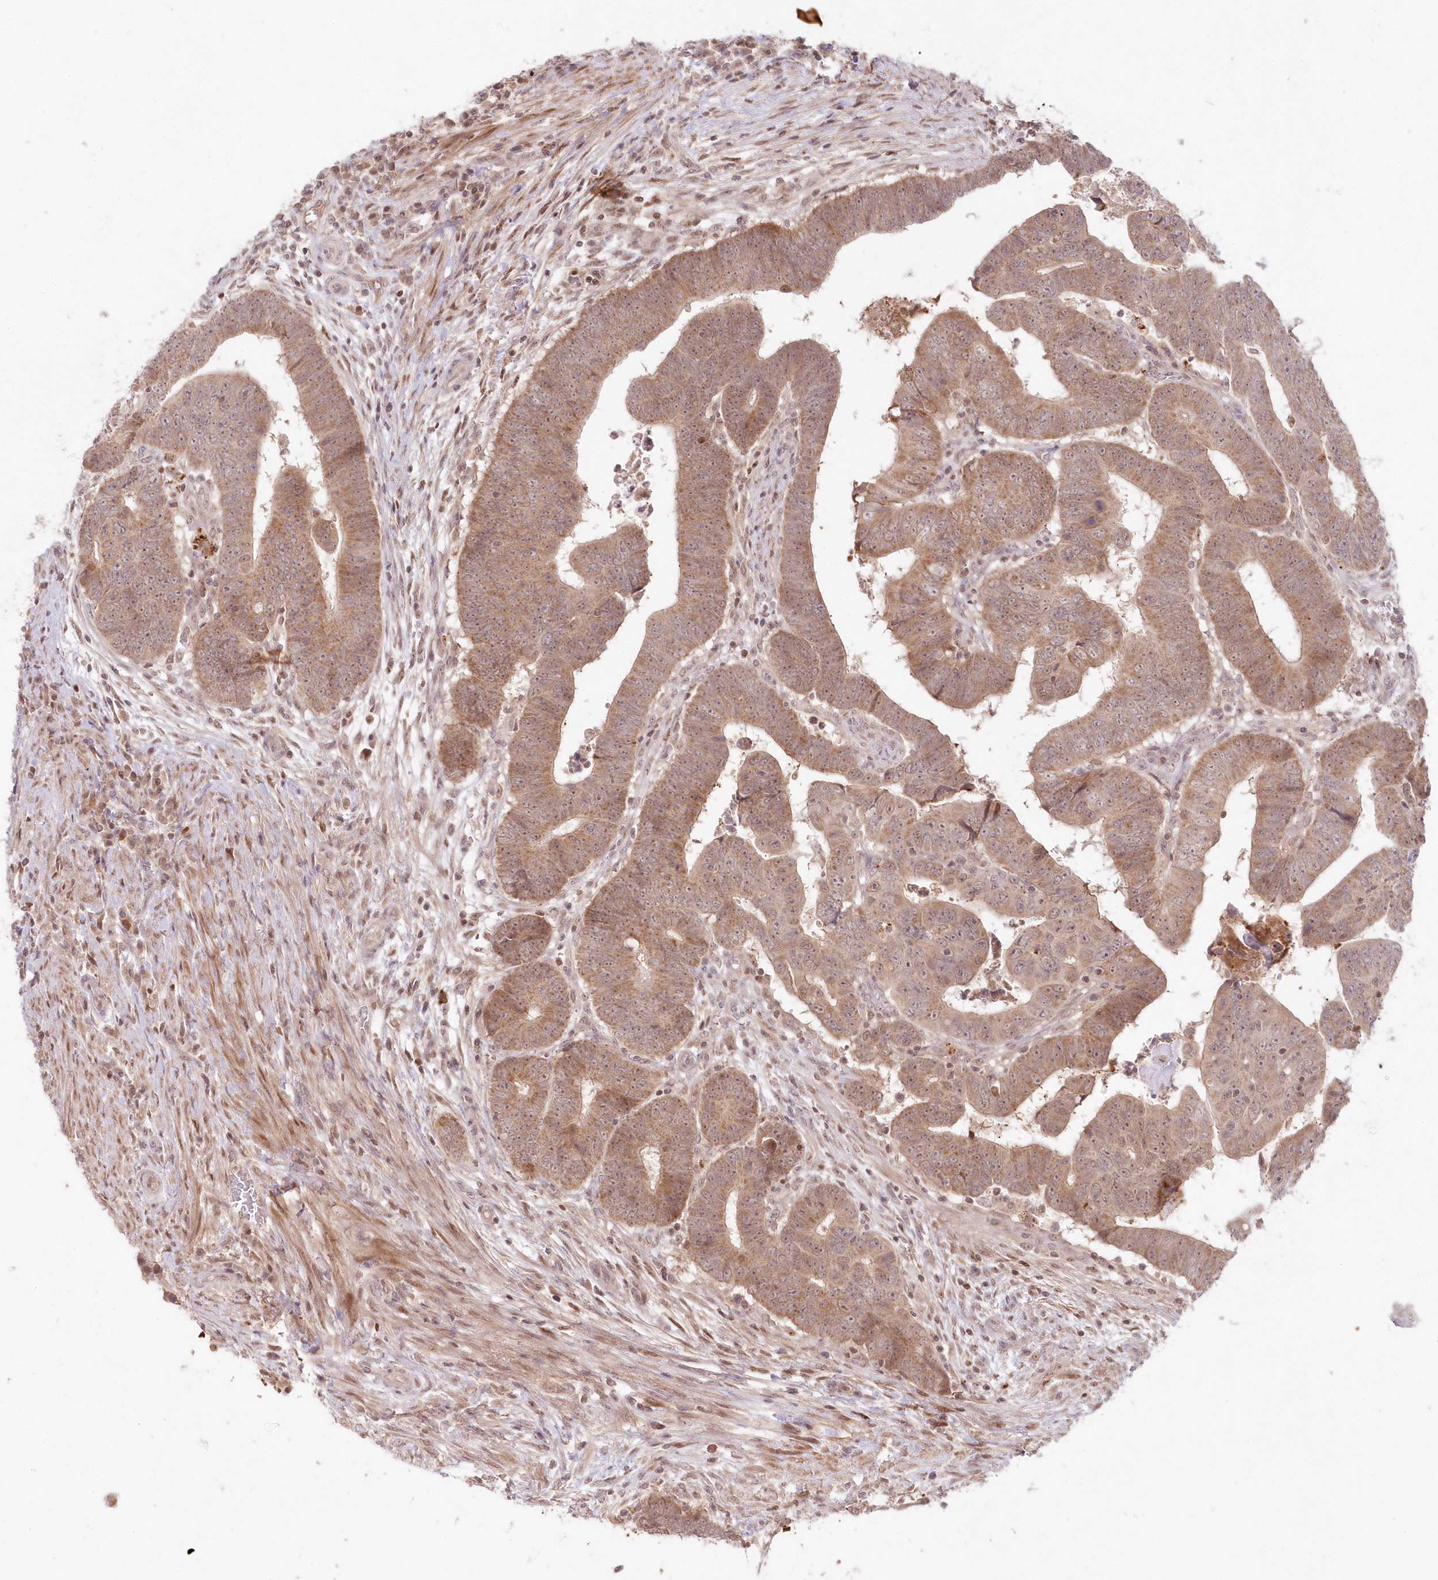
{"staining": {"intensity": "moderate", "quantity": ">75%", "location": "cytoplasmic/membranous,nuclear"}, "tissue": "colorectal cancer", "cell_type": "Tumor cells", "image_type": "cancer", "snomed": [{"axis": "morphology", "description": "Normal tissue, NOS"}, {"axis": "morphology", "description": "Adenocarcinoma, NOS"}, {"axis": "topography", "description": "Rectum"}], "caption": "Moderate cytoplasmic/membranous and nuclear staining is present in approximately >75% of tumor cells in colorectal cancer.", "gene": "ASCC1", "patient": {"sex": "female", "age": 65}}